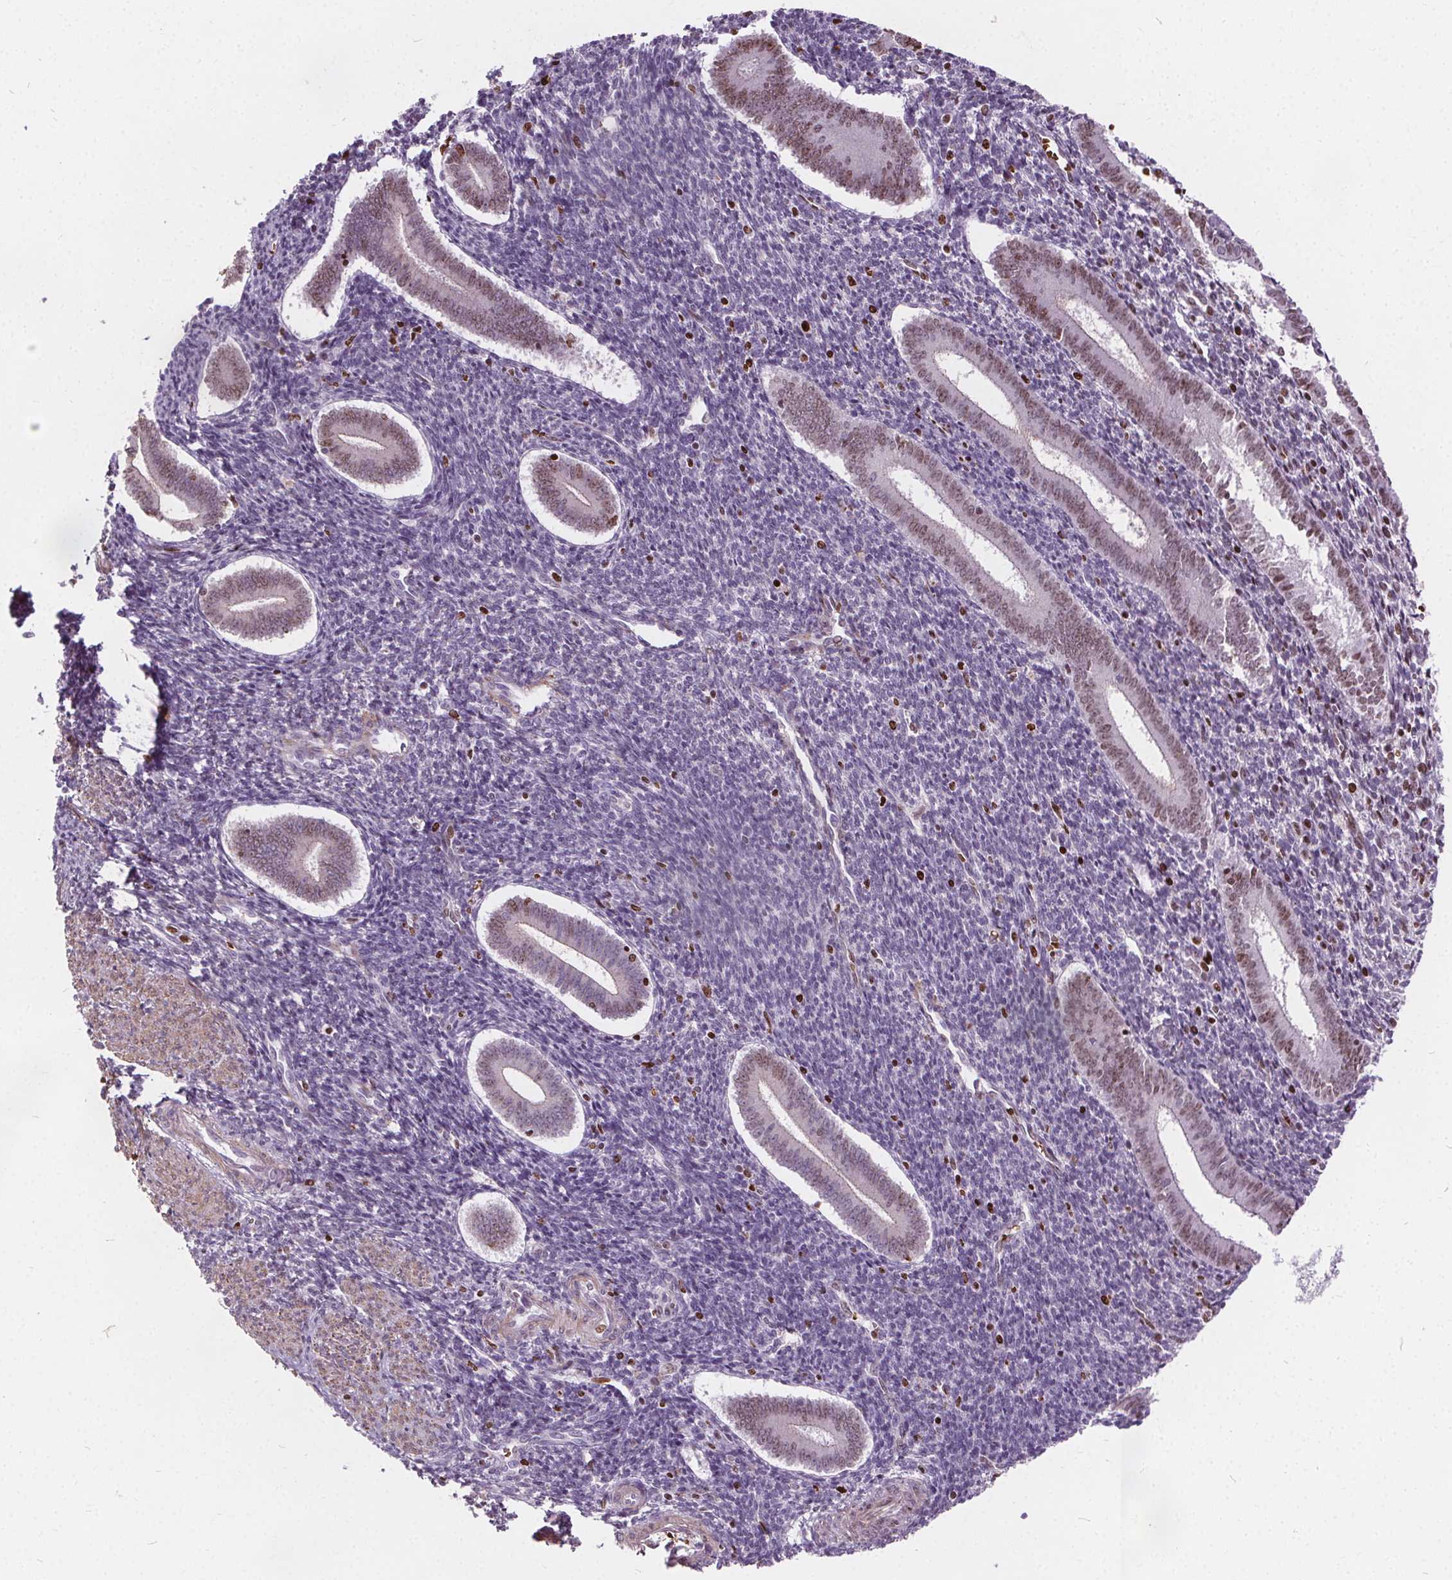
{"staining": {"intensity": "negative", "quantity": "none", "location": "none"}, "tissue": "endometrium", "cell_type": "Cells in endometrial stroma", "image_type": "normal", "snomed": [{"axis": "morphology", "description": "Normal tissue, NOS"}, {"axis": "topography", "description": "Endometrium"}], "caption": "Micrograph shows no significant protein staining in cells in endometrial stroma of benign endometrium. (Stains: DAB (3,3'-diaminobenzidine) IHC with hematoxylin counter stain, Microscopy: brightfield microscopy at high magnification).", "gene": "ISLR2", "patient": {"sex": "female", "age": 25}}